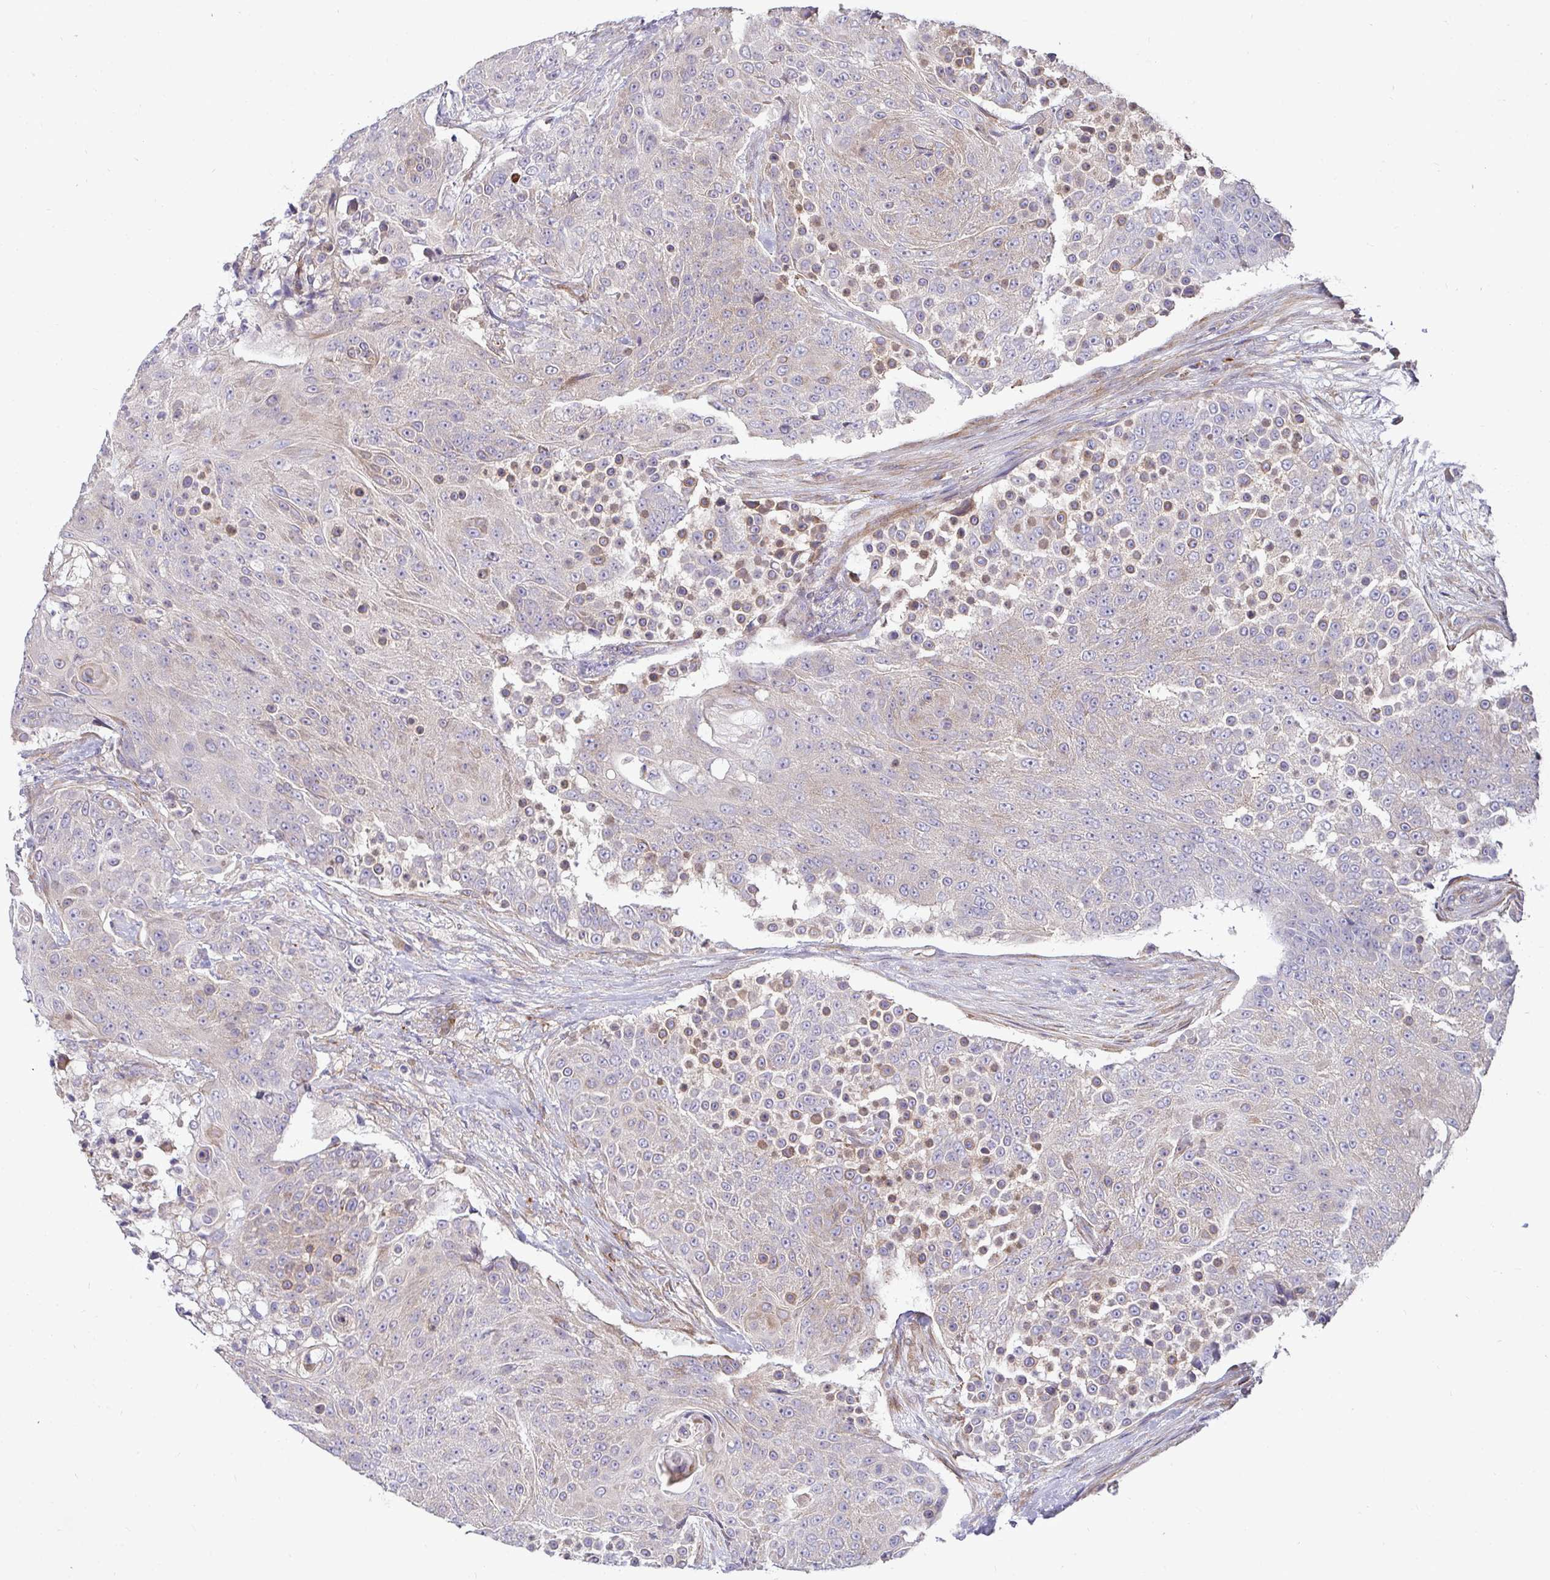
{"staining": {"intensity": "weak", "quantity": "<25%", "location": "cytoplasmic/membranous"}, "tissue": "urothelial cancer", "cell_type": "Tumor cells", "image_type": "cancer", "snomed": [{"axis": "morphology", "description": "Urothelial carcinoma, High grade"}, {"axis": "topography", "description": "Urinary bladder"}], "caption": "This is an IHC image of human high-grade urothelial carcinoma. There is no expression in tumor cells.", "gene": "SH2D1B", "patient": {"sex": "female", "age": 63}}